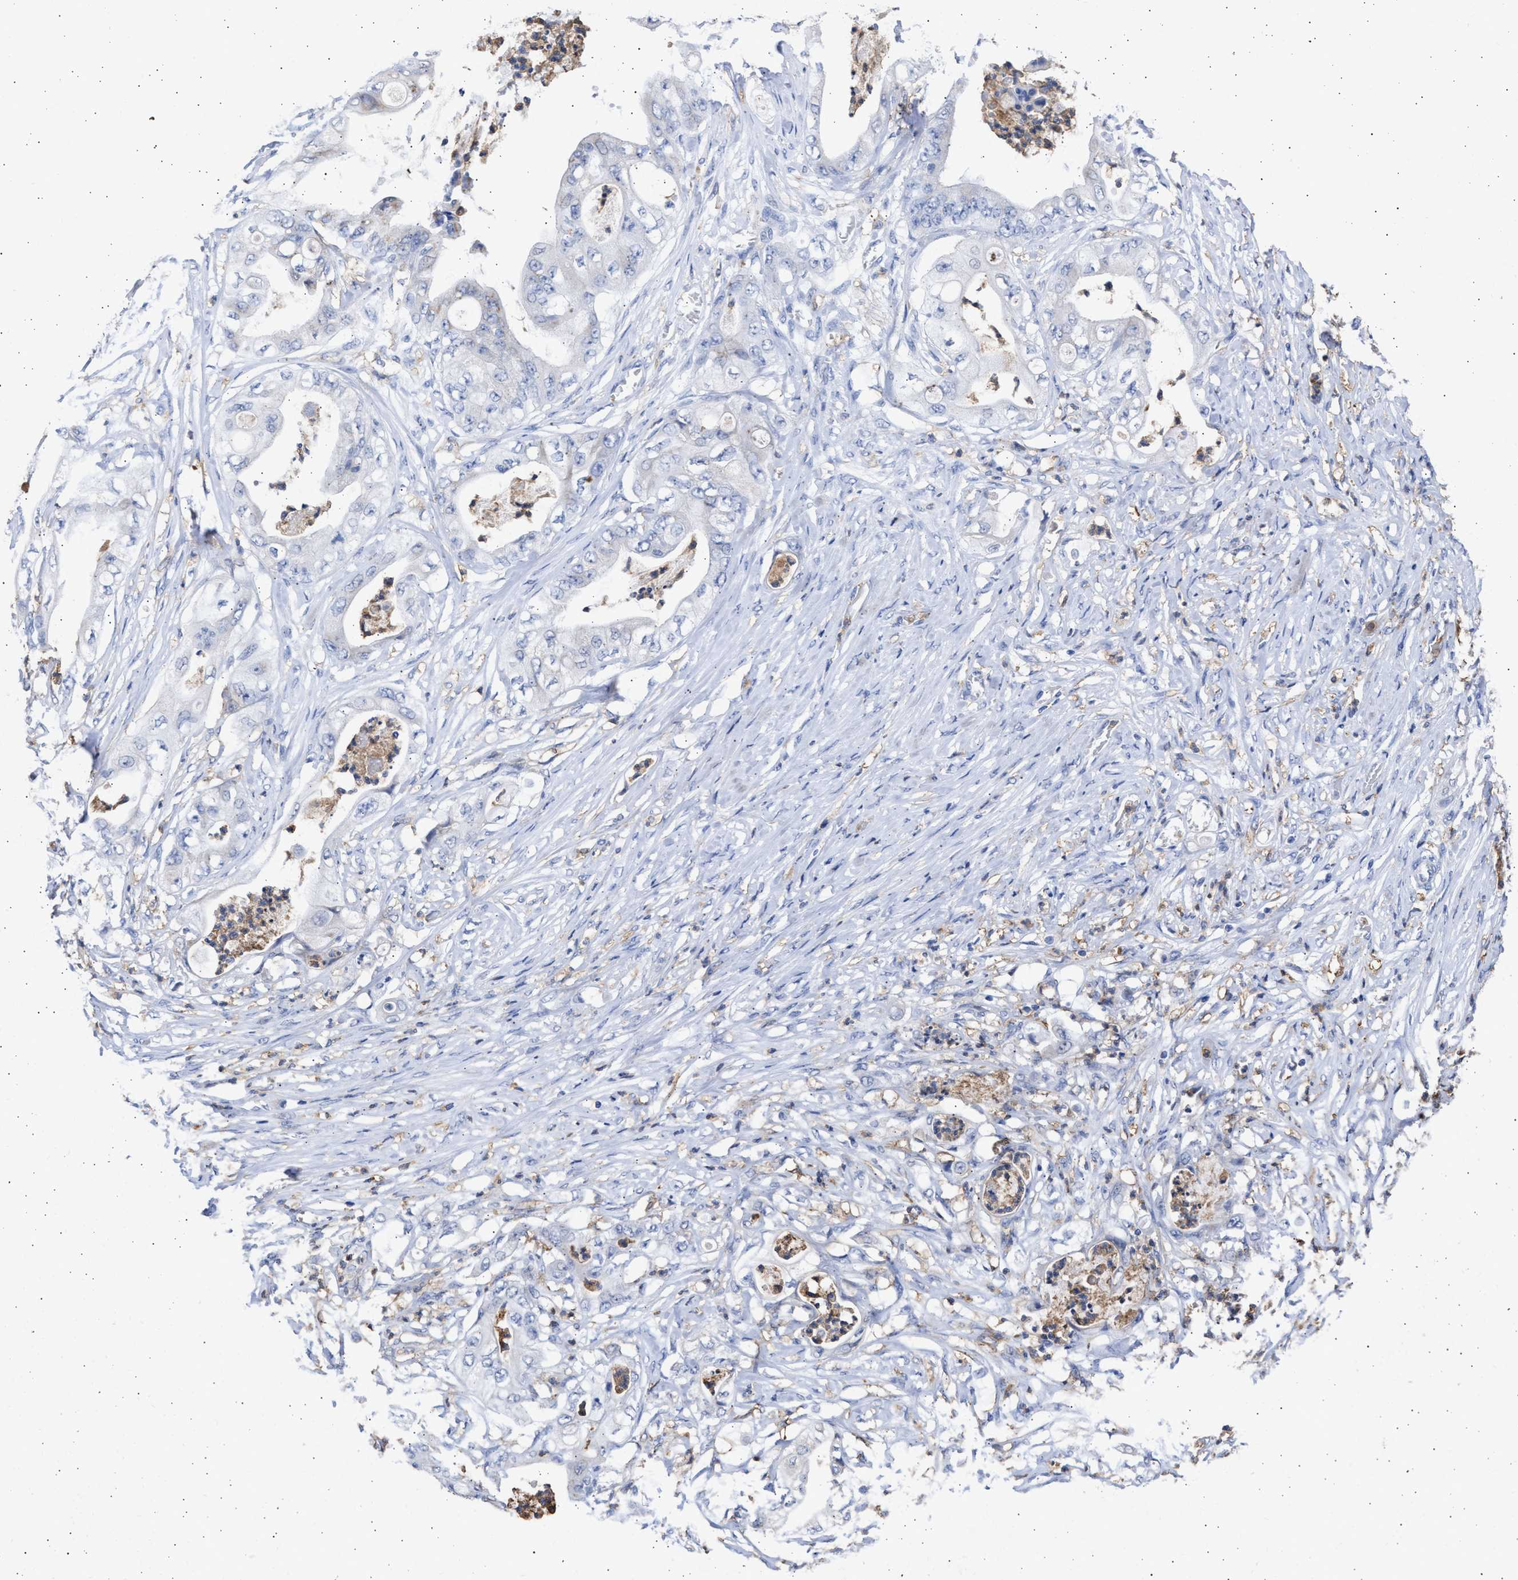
{"staining": {"intensity": "negative", "quantity": "none", "location": "none"}, "tissue": "stomach cancer", "cell_type": "Tumor cells", "image_type": "cancer", "snomed": [{"axis": "morphology", "description": "Adenocarcinoma, NOS"}, {"axis": "topography", "description": "Stomach"}], "caption": "Immunohistochemistry micrograph of neoplastic tissue: stomach cancer (adenocarcinoma) stained with DAB (3,3'-diaminobenzidine) exhibits no significant protein expression in tumor cells.", "gene": "FCER1A", "patient": {"sex": "female", "age": 73}}